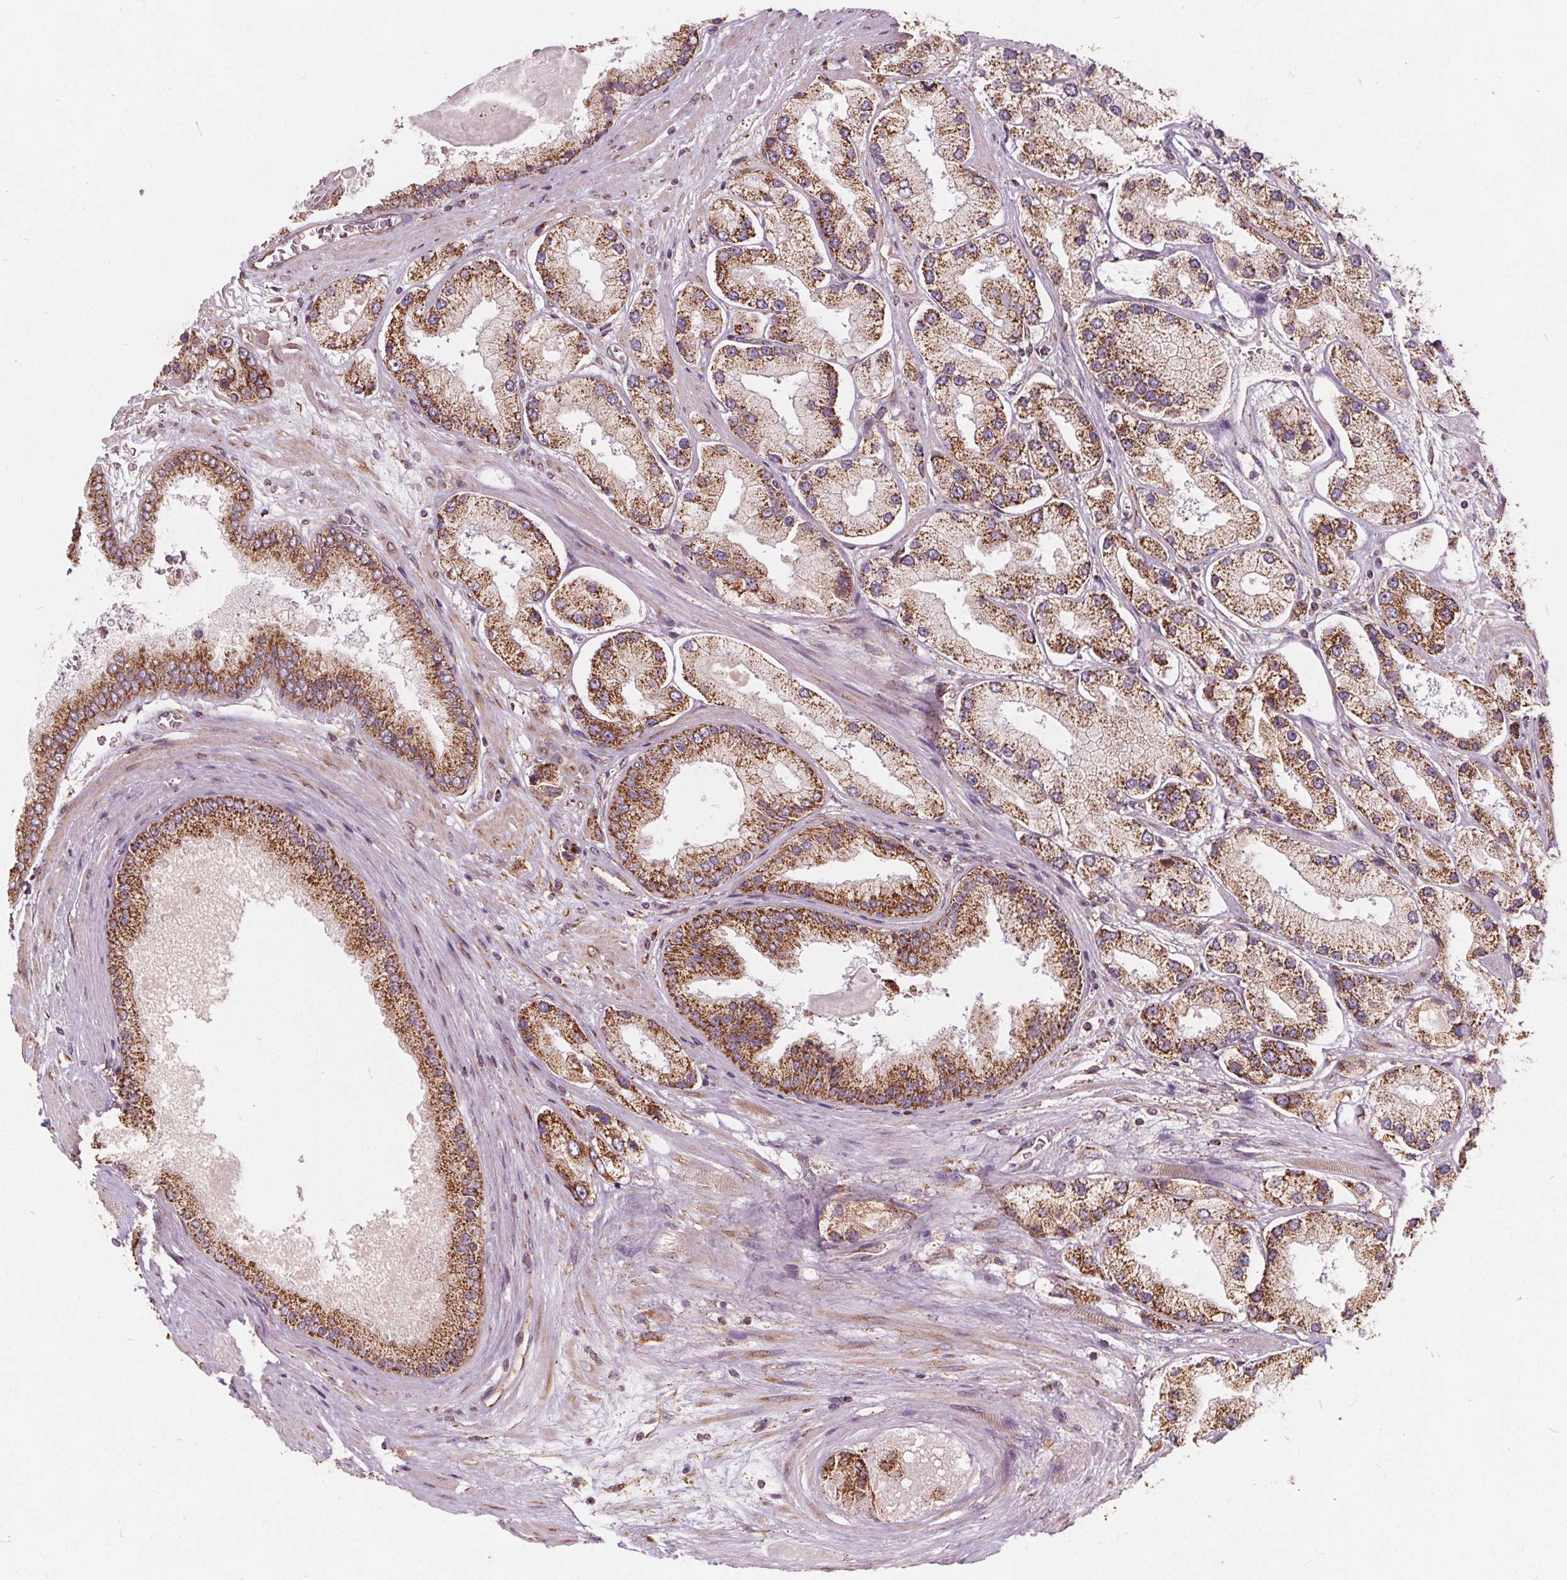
{"staining": {"intensity": "moderate", "quantity": ">75%", "location": "cytoplasmic/membranous"}, "tissue": "prostate cancer", "cell_type": "Tumor cells", "image_type": "cancer", "snomed": [{"axis": "morphology", "description": "Adenocarcinoma, High grade"}, {"axis": "topography", "description": "Prostate"}], "caption": "IHC histopathology image of human prostate cancer (adenocarcinoma (high-grade)) stained for a protein (brown), which displays medium levels of moderate cytoplasmic/membranous positivity in approximately >75% of tumor cells.", "gene": "PLSCR3", "patient": {"sex": "male", "age": 67}}